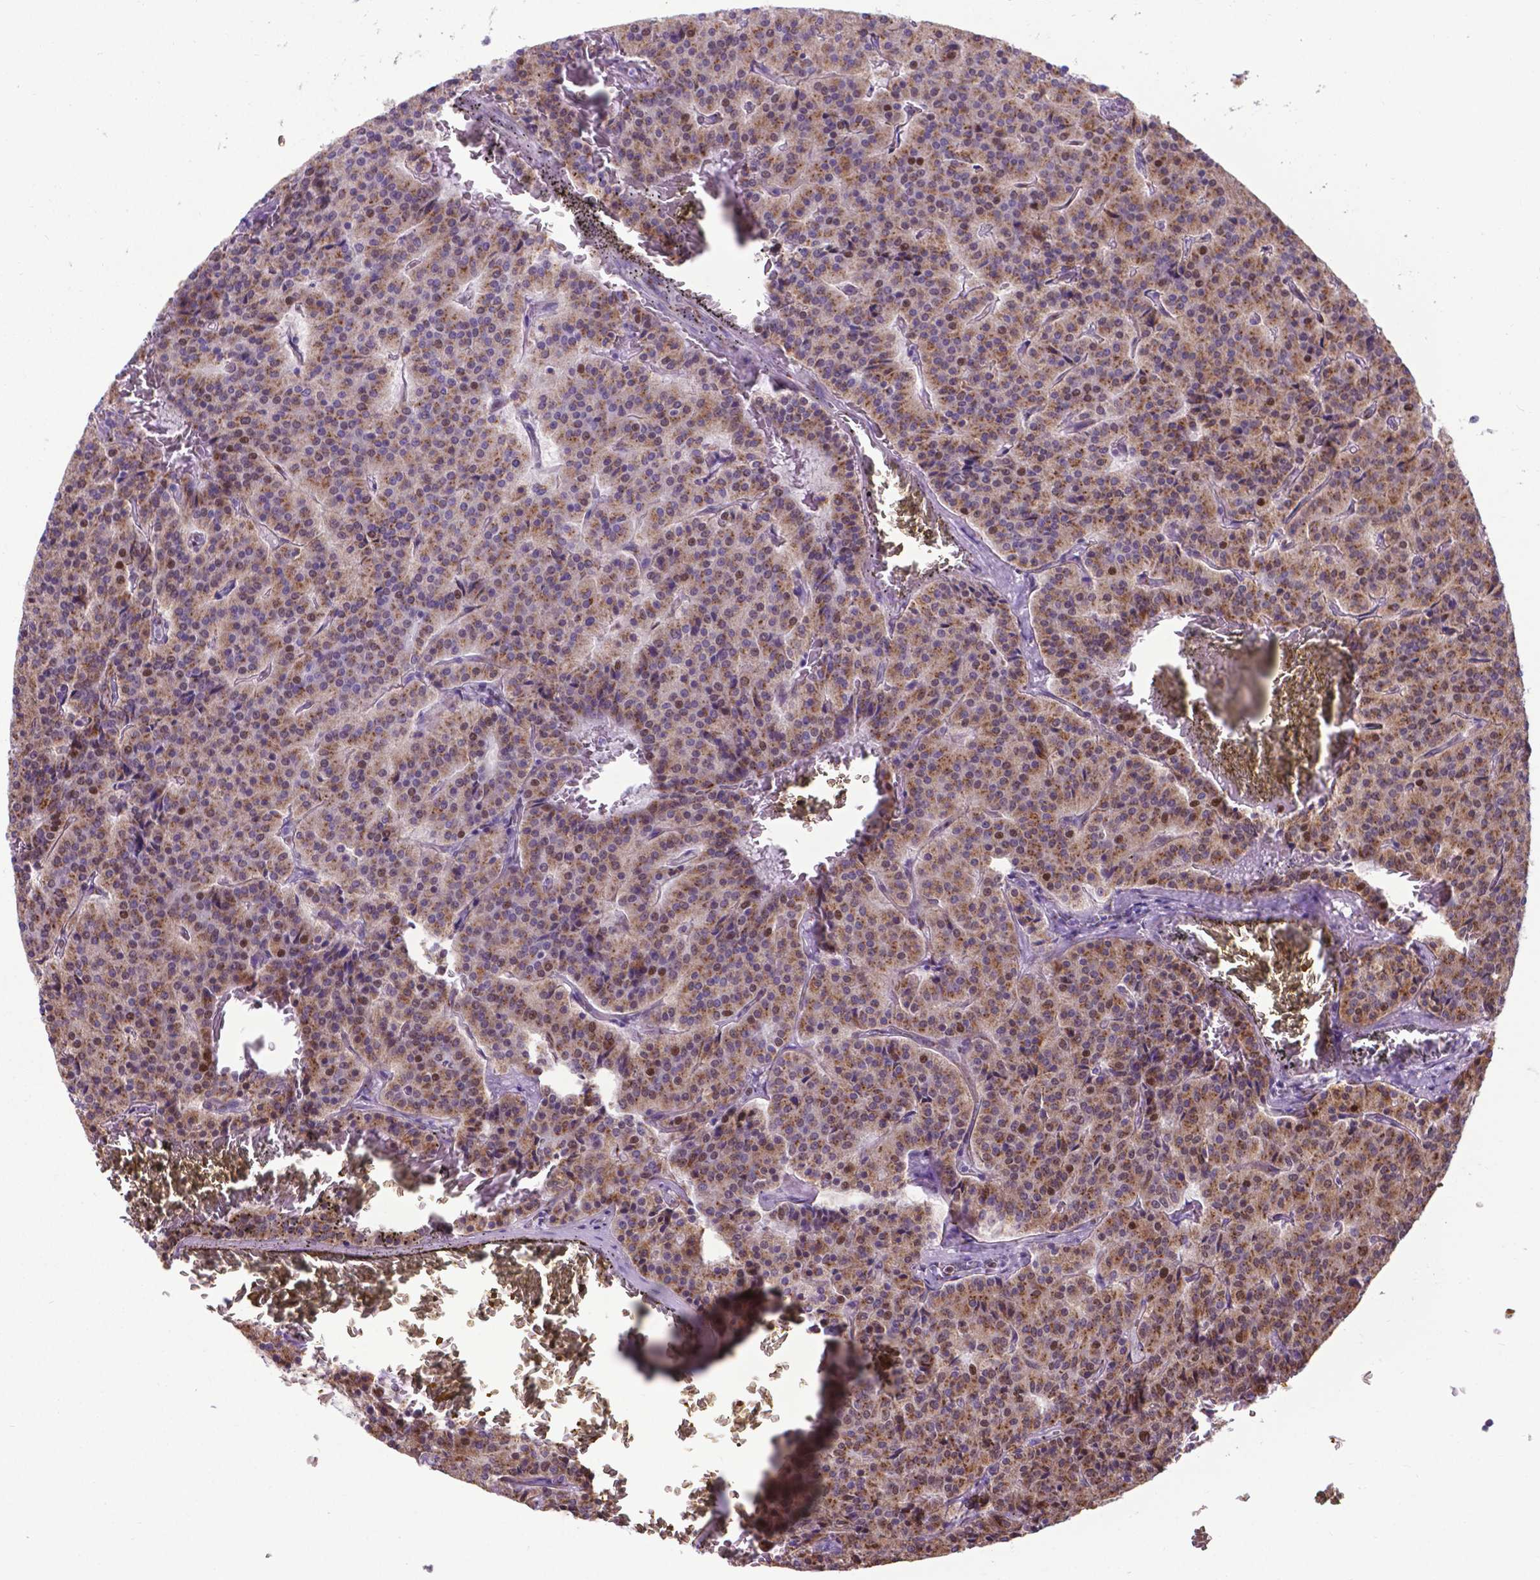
{"staining": {"intensity": "moderate", "quantity": ">75%", "location": "cytoplasmic/membranous,nuclear"}, "tissue": "carcinoid", "cell_type": "Tumor cells", "image_type": "cancer", "snomed": [{"axis": "morphology", "description": "Carcinoid, malignant, NOS"}, {"axis": "topography", "description": "Lung"}], "caption": "Carcinoid tissue reveals moderate cytoplasmic/membranous and nuclear positivity in approximately >75% of tumor cells, visualized by immunohistochemistry. (Stains: DAB (3,3'-diaminobenzidine) in brown, nuclei in blue, Microscopy: brightfield microscopy at high magnification).", "gene": "MRPL10", "patient": {"sex": "male", "age": 70}}